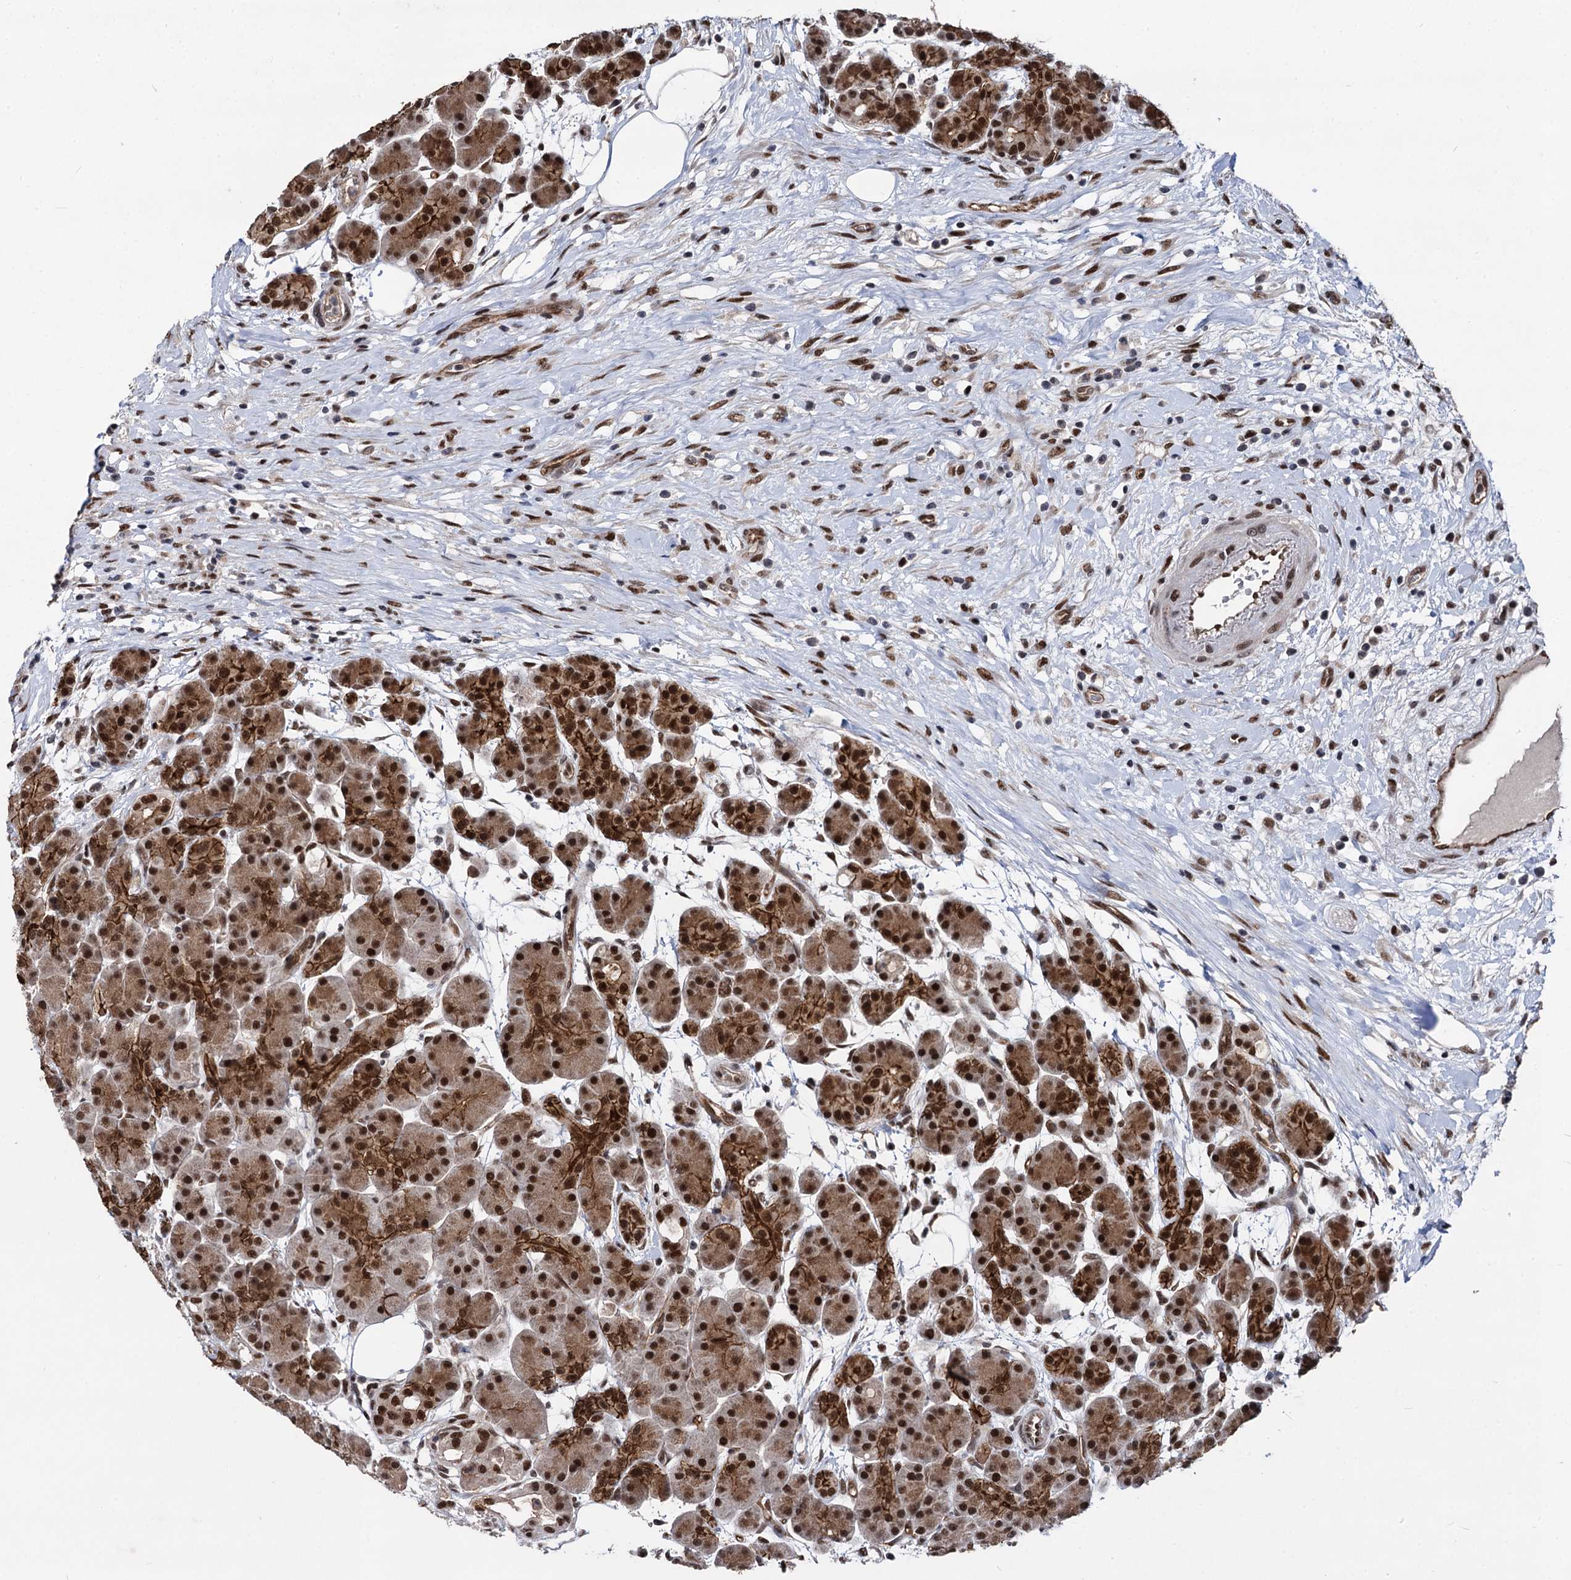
{"staining": {"intensity": "strong", "quantity": ">75%", "location": "cytoplasmic/membranous,nuclear"}, "tissue": "pancreas", "cell_type": "Exocrine glandular cells", "image_type": "normal", "snomed": [{"axis": "morphology", "description": "Normal tissue, NOS"}, {"axis": "topography", "description": "Pancreas"}], "caption": "Immunohistochemistry (IHC) of normal pancreas displays high levels of strong cytoplasmic/membranous,nuclear positivity in about >75% of exocrine glandular cells.", "gene": "GALNT11", "patient": {"sex": "male", "age": 63}}